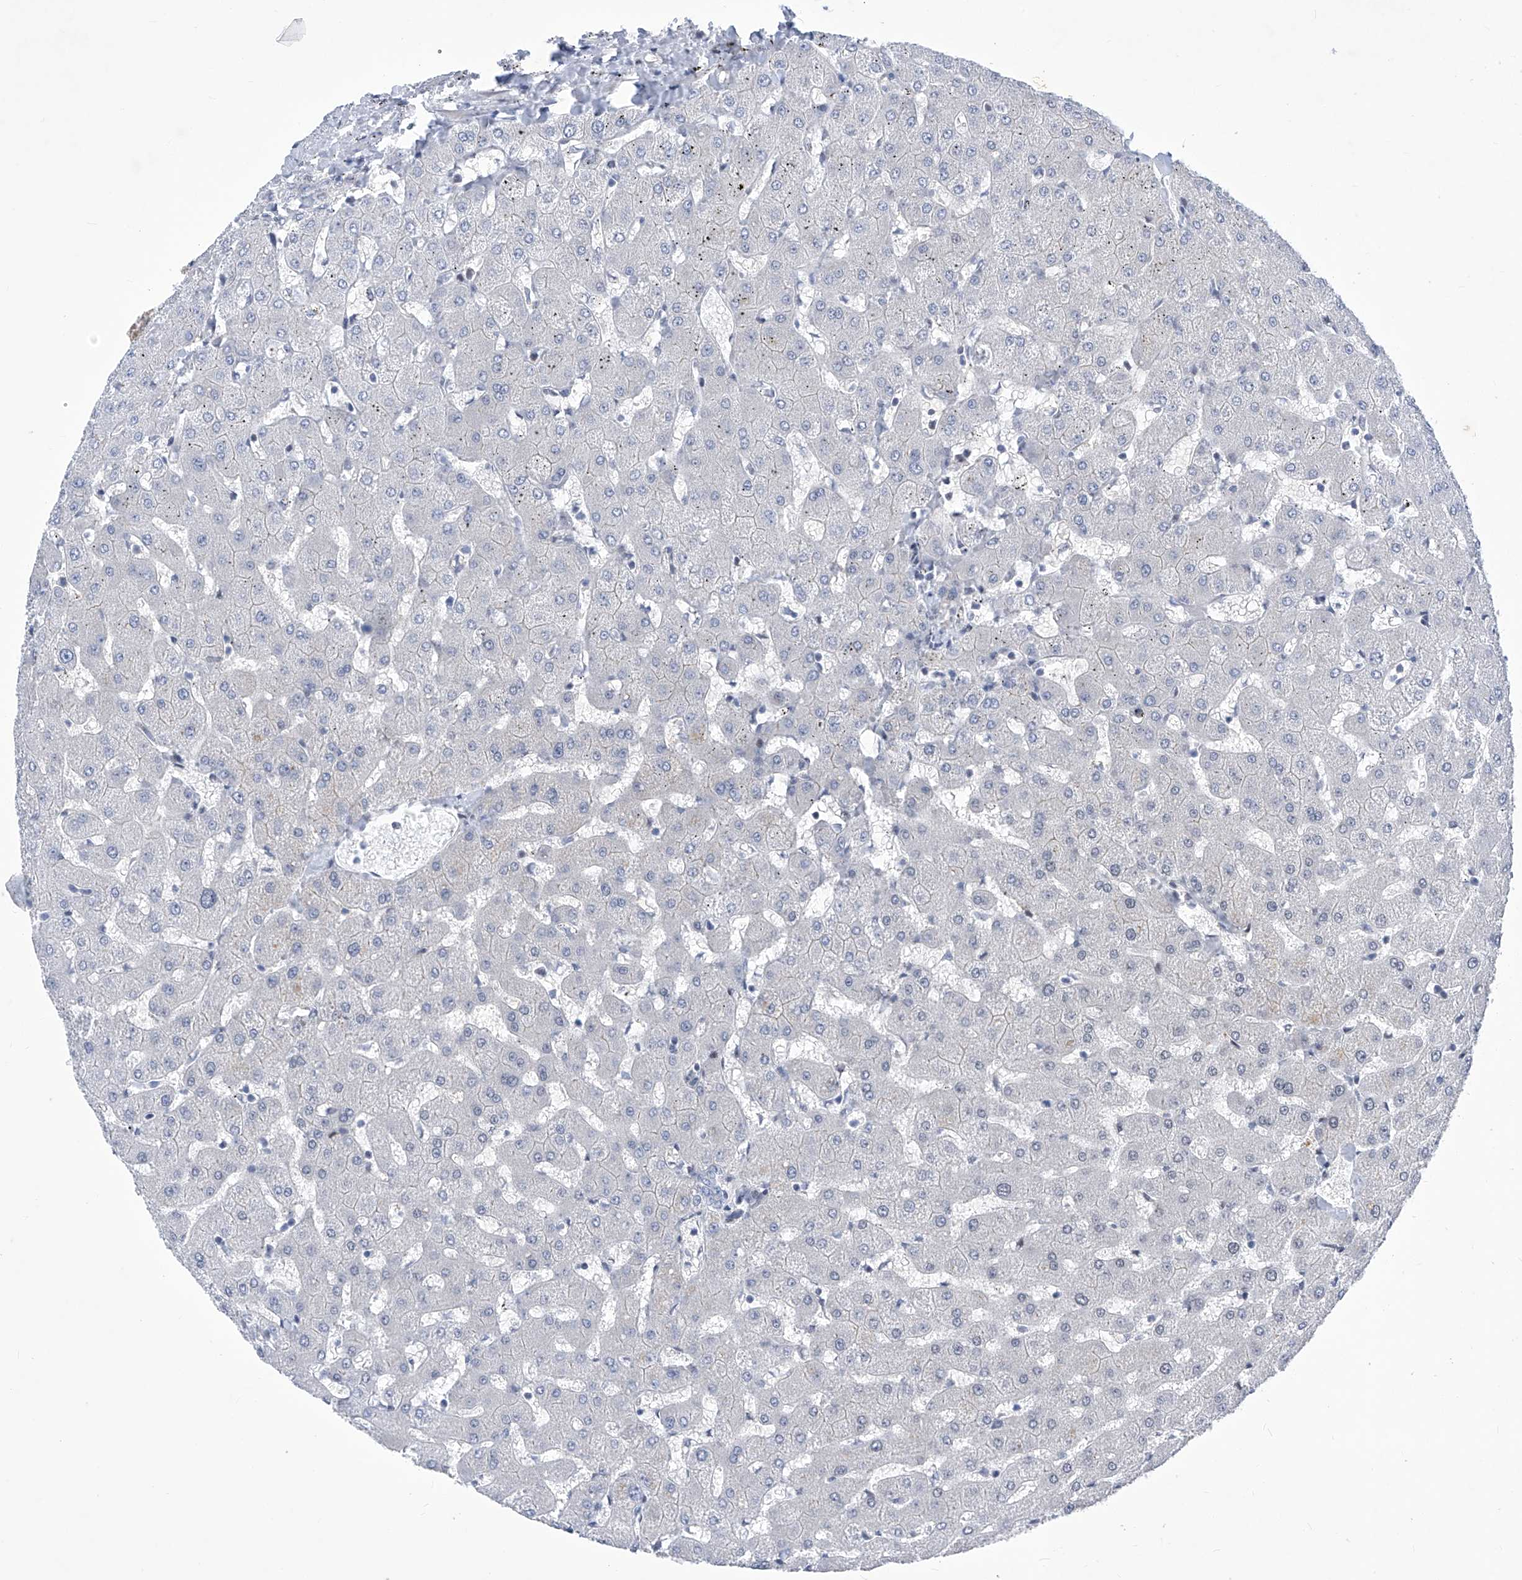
{"staining": {"intensity": "negative", "quantity": "none", "location": "none"}, "tissue": "liver", "cell_type": "Cholangiocytes", "image_type": "normal", "snomed": [{"axis": "morphology", "description": "Normal tissue, NOS"}, {"axis": "topography", "description": "Liver"}], "caption": "A high-resolution image shows immunohistochemistry staining of normal liver, which reveals no significant positivity in cholangiocytes.", "gene": "NUFIP1", "patient": {"sex": "female", "age": 63}}